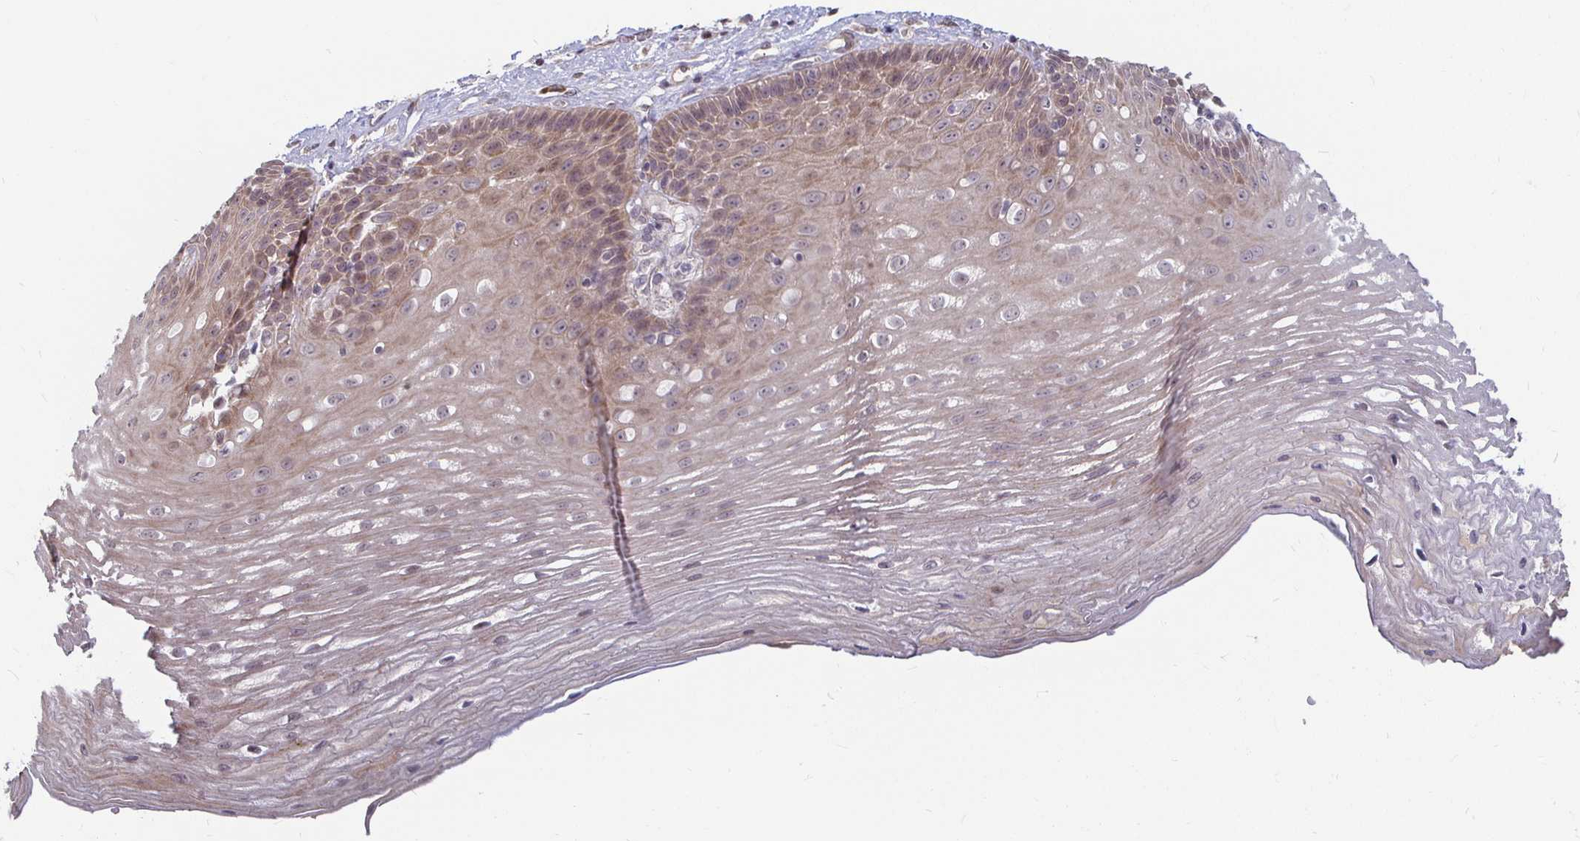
{"staining": {"intensity": "weak", "quantity": "25%-75%", "location": "cytoplasmic/membranous,nuclear"}, "tissue": "esophagus", "cell_type": "Squamous epithelial cells", "image_type": "normal", "snomed": [{"axis": "morphology", "description": "Normal tissue, NOS"}, {"axis": "topography", "description": "Esophagus"}], "caption": "A micrograph of human esophagus stained for a protein reveals weak cytoplasmic/membranous,nuclear brown staining in squamous epithelial cells.", "gene": "CAPN11", "patient": {"sex": "male", "age": 62}}